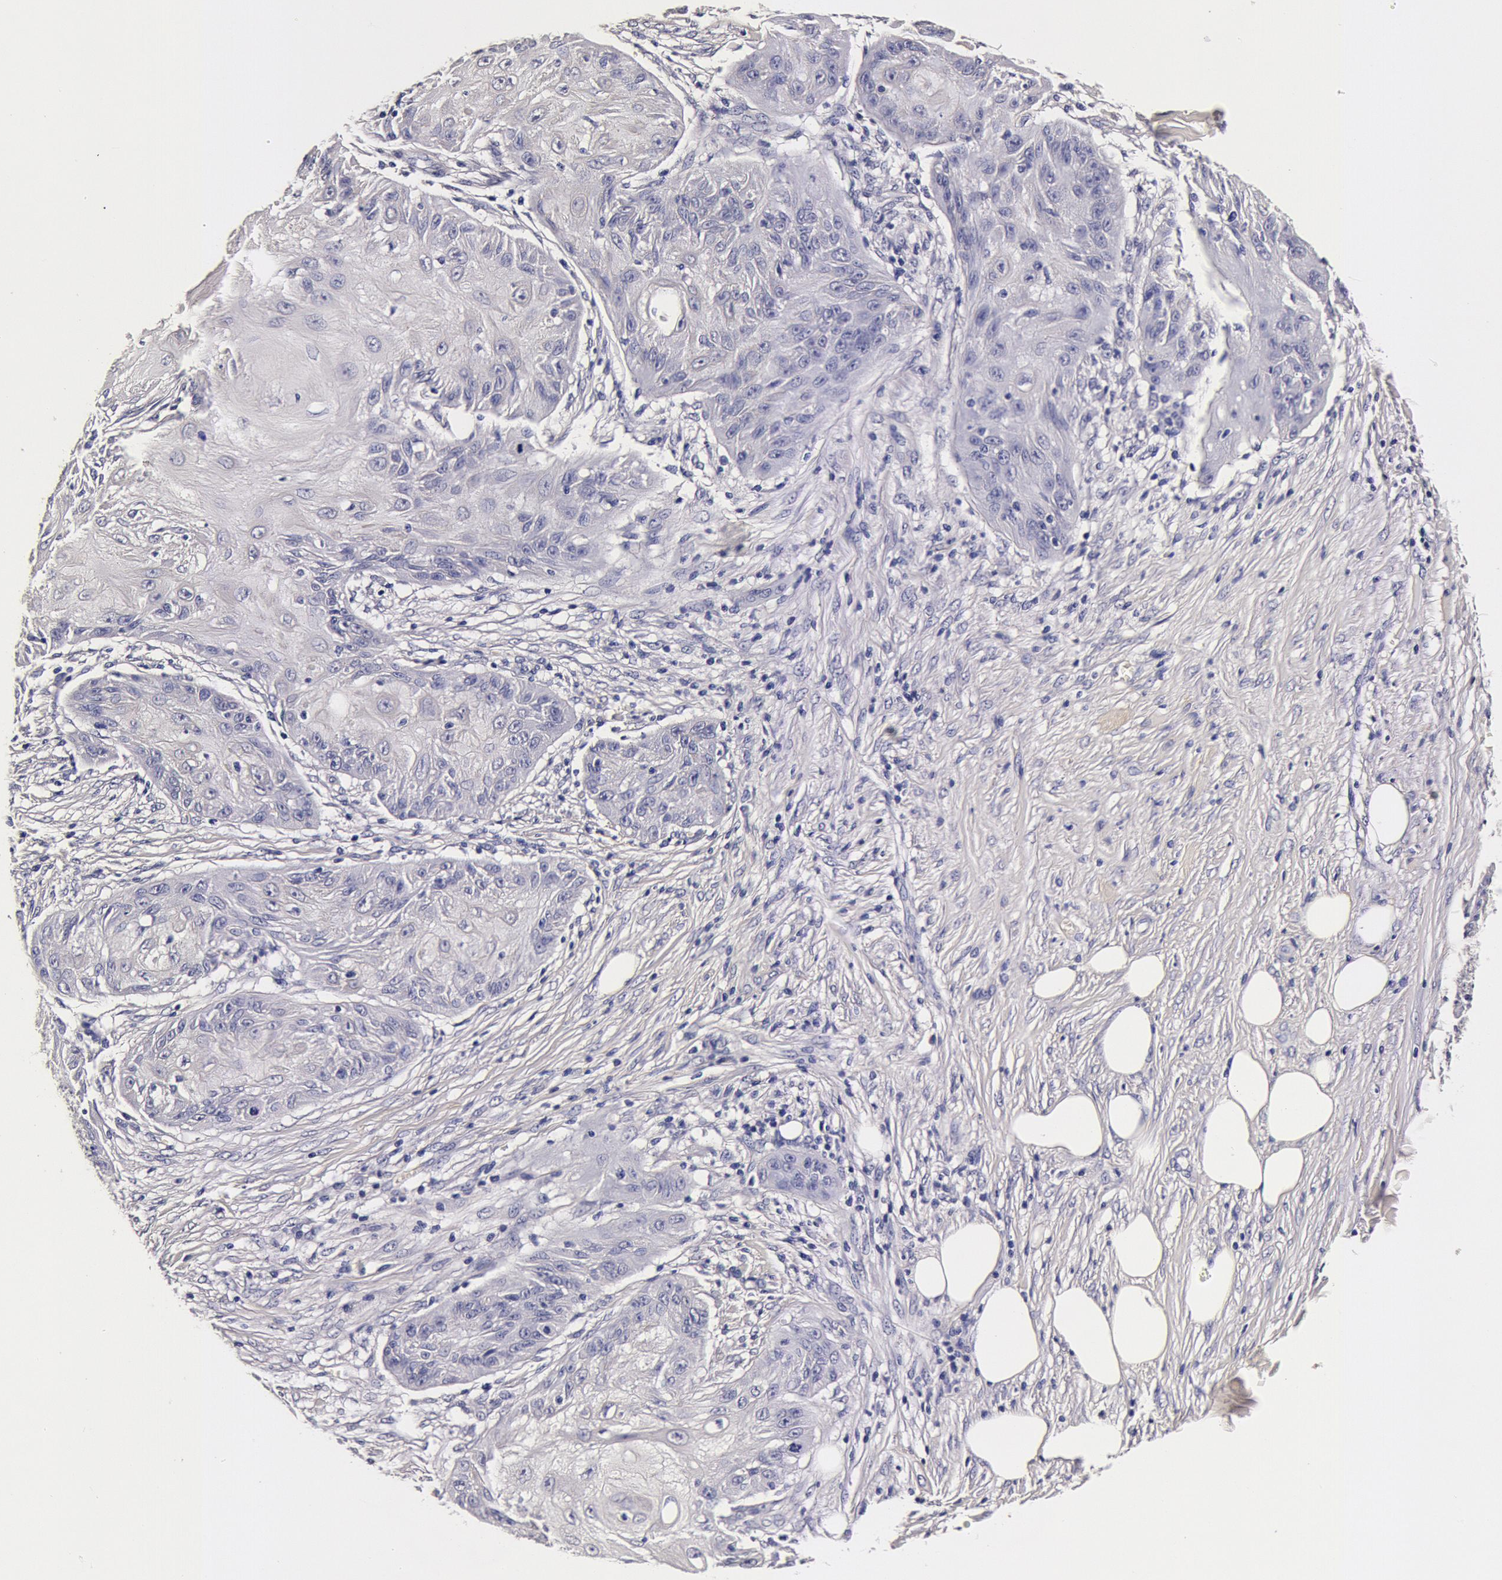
{"staining": {"intensity": "negative", "quantity": "none", "location": "none"}, "tissue": "skin cancer", "cell_type": "Tumor cells", "image_type": "cancer", "snomed": [{"axis": "morphology", "description": "Squamous cell carcinoma, NOS"}, {"axis": "topography", "description": "Skin"}], "caption": "This is a histopathology image of immunohistochemistry (IHC) staining of skin squamous cell carcinoma, which shows no expression in tumor cells.", "gene": "CCDC22", "patient": {"sex": "female", "age": 88}}